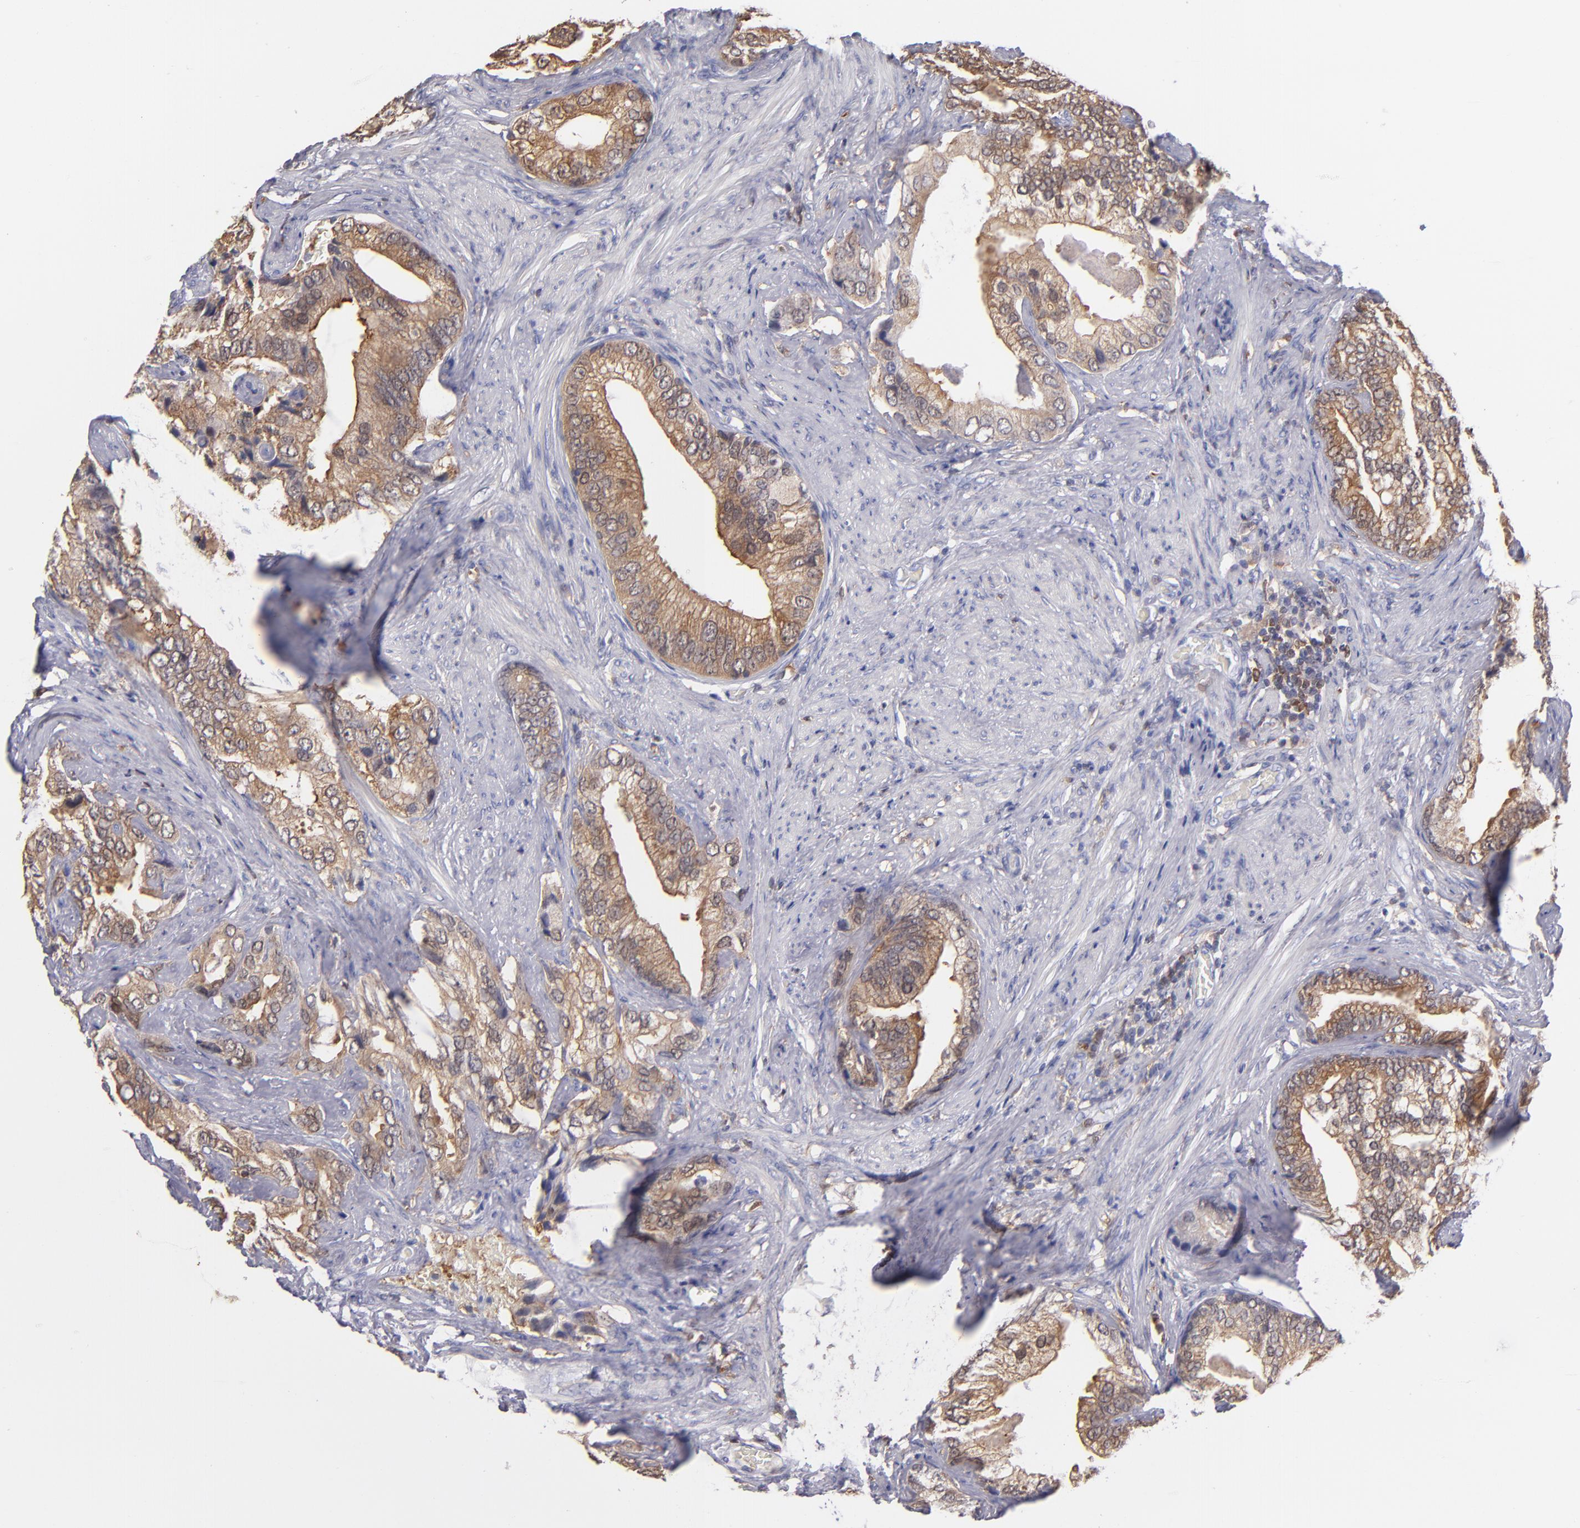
{"staining": {"intensity": "strong", "quantity": ">75%", "location": "cytoplasmic/membranous"}, "tissue": "prostate cancer", "cell_type": "Tumor cells", "image_type": "cancer", "snomed": [{"axis": "morphology", "description": "Adenocarcinoma, Low grade"}, {"axis": "topography", "description": "Prostate"}], "caption": "This is an image of IHC staining of prostate cancer (low-grade adenocarcinoma), which shows strong staining in the cytoplasmic/membranous of tumor cells.", "gene": "PRKCD", "patient": {"sex": "male", "age": 71}}